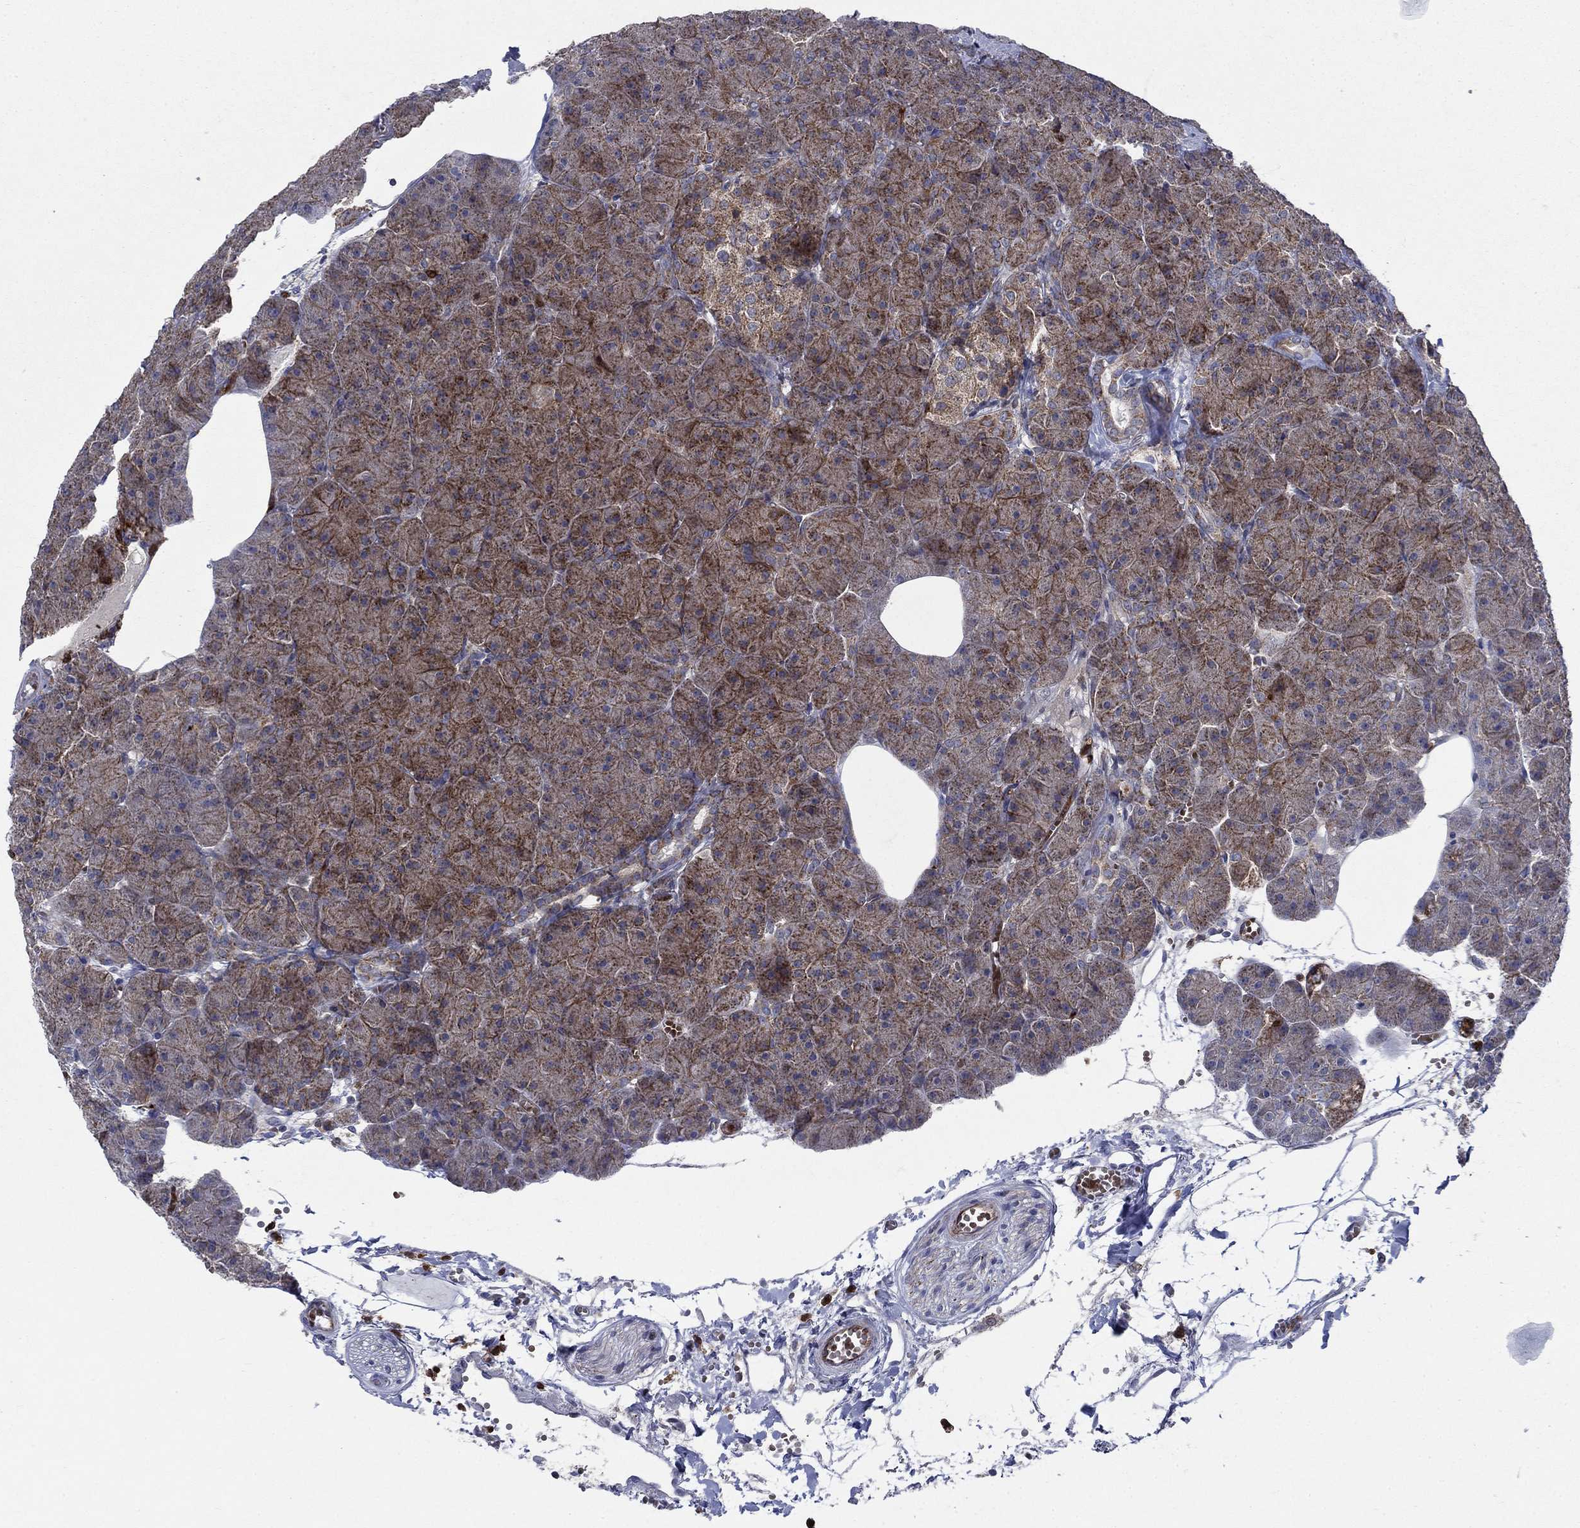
{"staining": {"intensity": "moderate", "quantity": ">75%", "location": "cytoplasmic/membranous"}, "tissue": "pancreas", "cell_type": "Exocrine glandular cells", "image_type": "normal", "snomed": [{"axis": "morphology", "description": "Normal tissue, NOS"}, {"axis": "topography", "description": "Pancreas"}], "caption": "Moderate cytoplasmic/membranous protein expression is seen in about >75% of exocrine glandular cells in pancreas.", "gene": "RNF19B", "patient": {"sex": "male", "age": 61}}